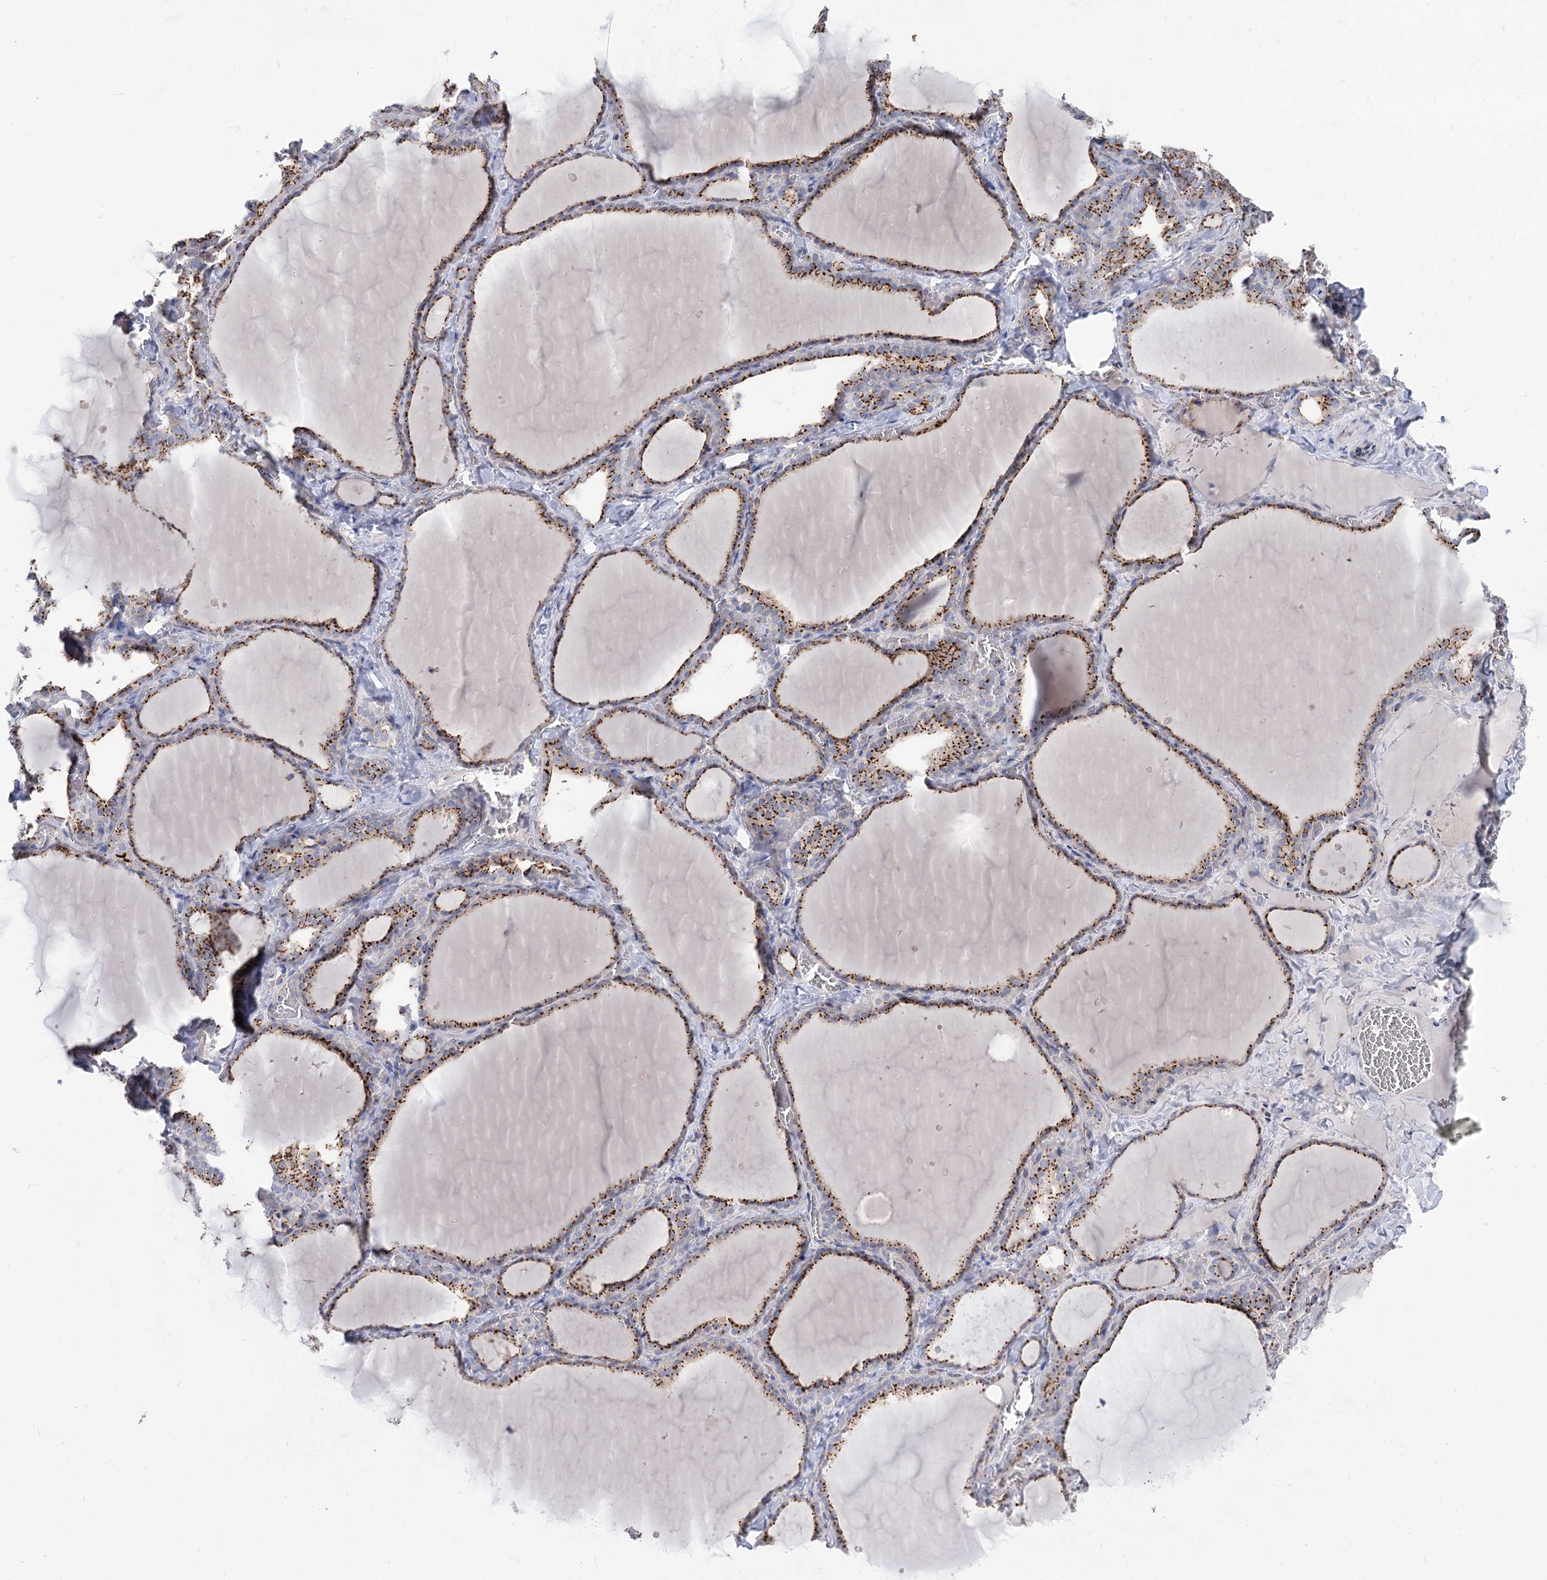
{"staining": {"intensity": "moderate", "quantity": ">75%", "location": "cytoplasmic/membranous"}, "tissue": "thyroid gland", "cell_type": "Glandular cells", "image_type": "normal", "snomed": [{"axis": "morphology", "description": "Normal tissue, NOS"}, {"axis": "topography", "description": "Thyroid gland"}], "caption": "A brown stain highlights moderate cytoplasmic/membranous expression of a protein in glandular cells of benign thyroid gland. The staining is performed using DAB brown chromogen to label protein expression. The nuclei are counter-stained blue using hematoxylin.", "gene": "TMEM165", "patient": {"sex": "female", "age": 22}}